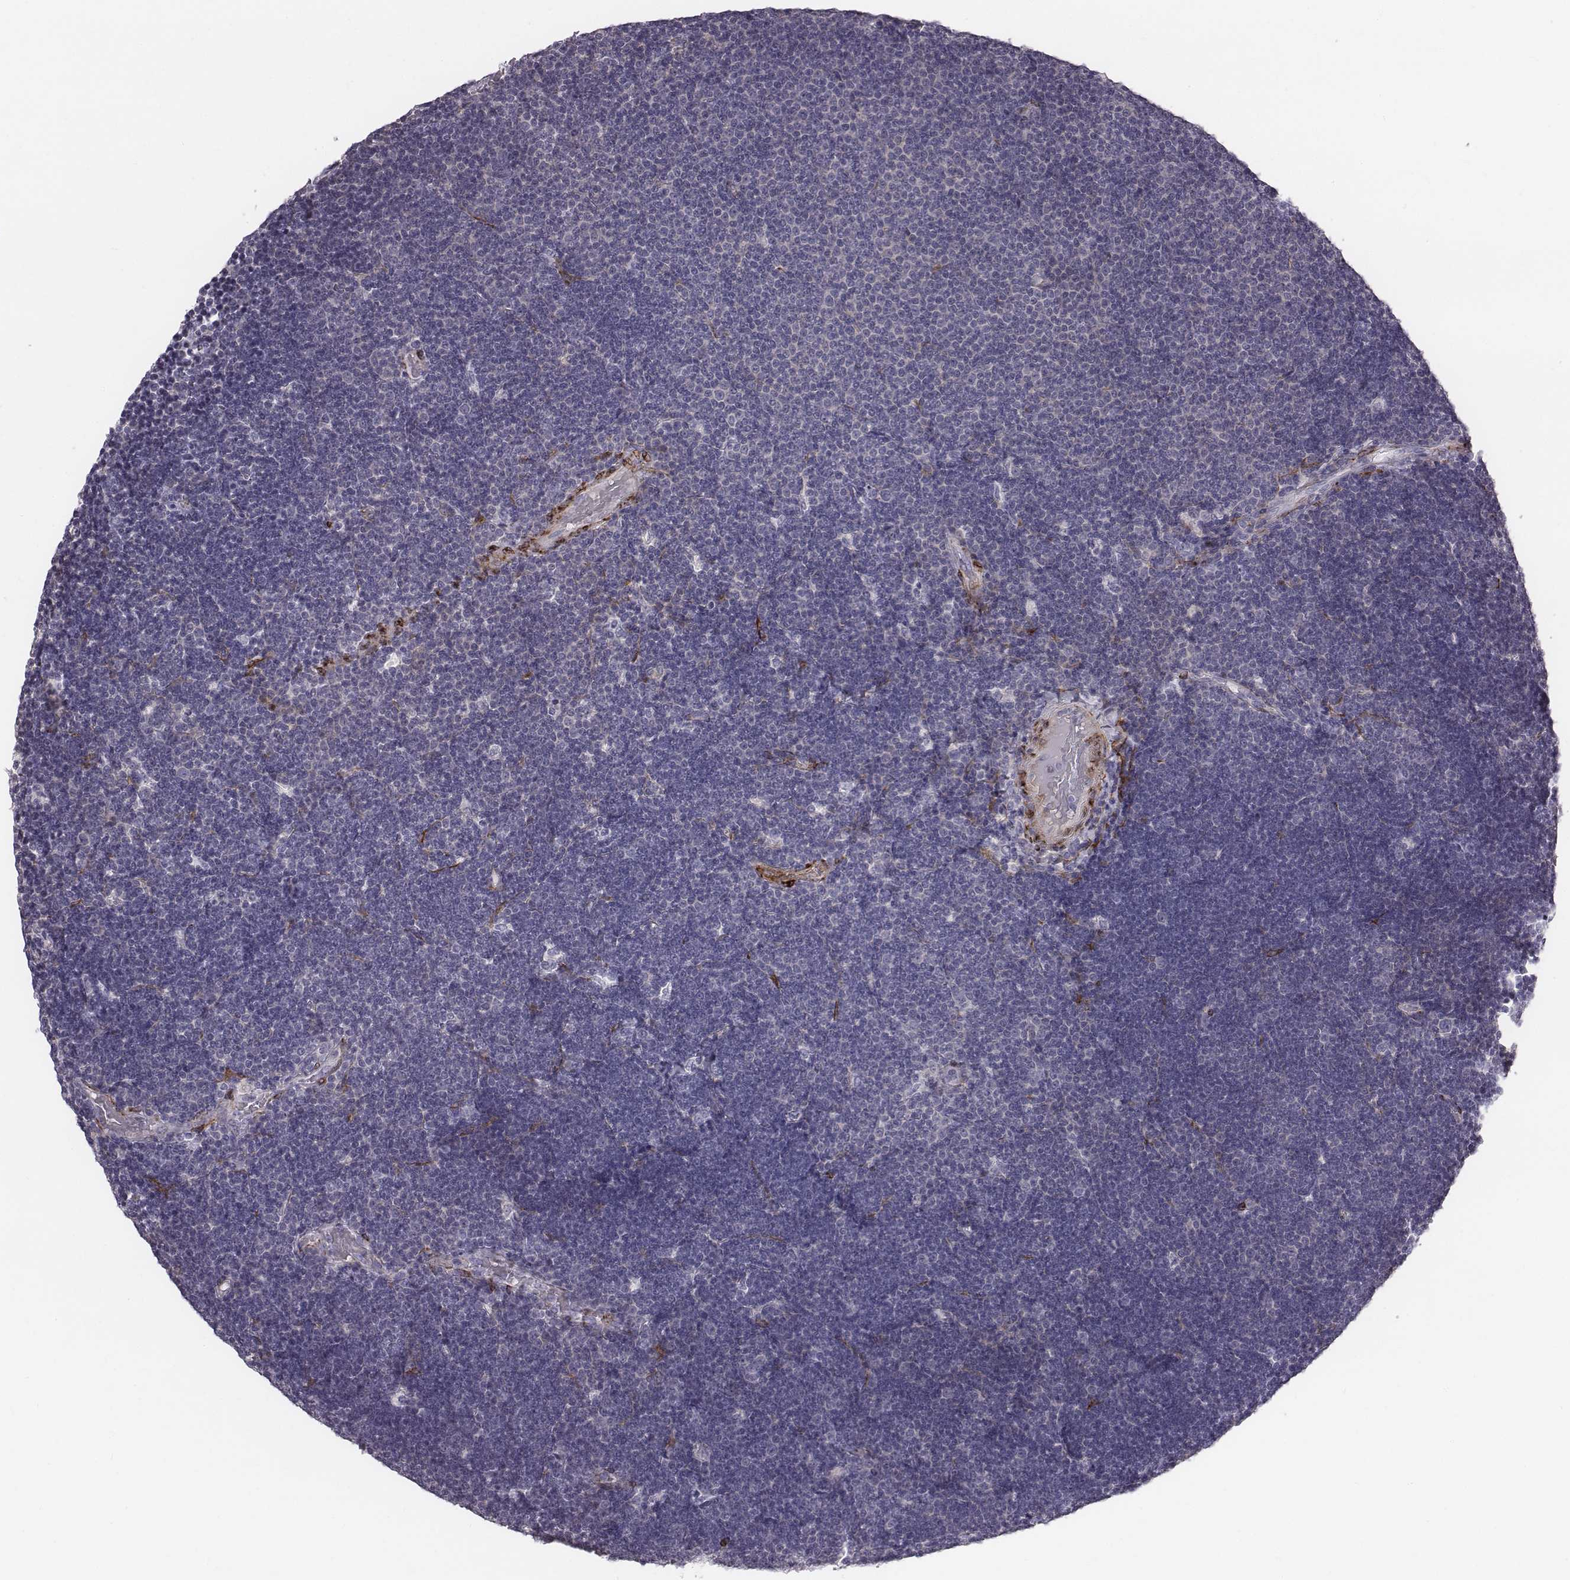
{"staining": {"intensity": "negative", "quantity": "none", "location": "none"}, "tissue": "lymphoma", "cell_type": "Tumor cells", "image_type": "cancer", "snomed": [{"axis": "morphology", "description": "Malignant lymphoma, non-Hodgkin's type, Low grade"}, {"axis": "topography", "description": "Brain"}], "caption": "DAB (3,3'-diaminobenzidine) immunohistochemical staining of human low-grade malignant lymphoma, non-Hodgkin's type displays no significant staining in tumor cells.", "gene": "PRKCZ", "patient": {"sex": "female", "age": 66}}